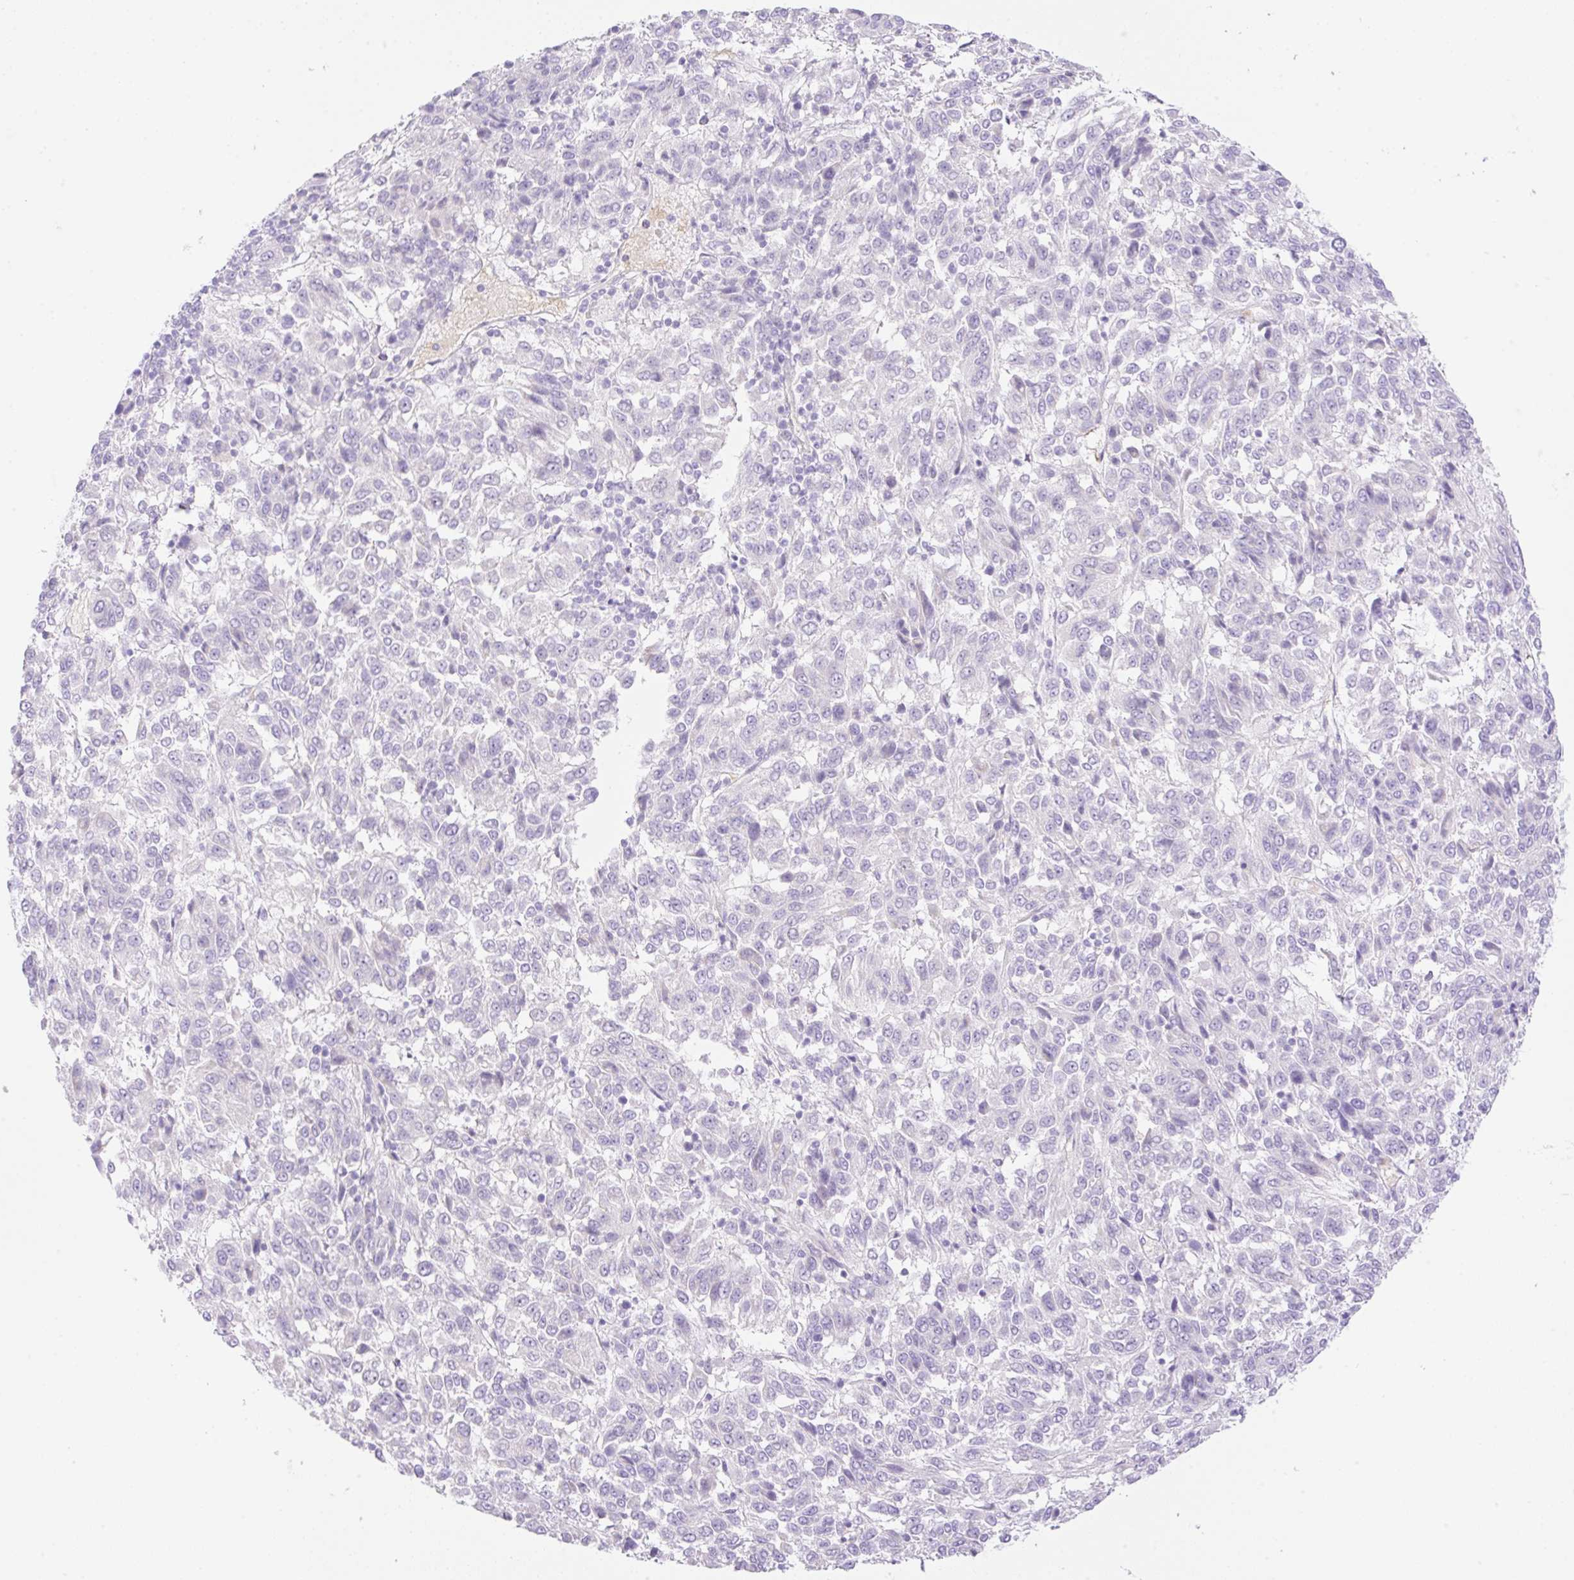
{"staining": {"intensity": "negative", "quantity": "none", "location": "none"}, "tissue": "melanoma", "cell_type": "Tumor cells", "image_type": "cancer", "snomed": [{"axis": "morphology", "description": "Malignant melanoma, Metastatic site"}, {"axis": "topography", "description": "Lung"}], "caption": "Immunohistochemistry photomicrograph of human malignant melanoma (metastatic site) stained for a protein (brown), which exhibits no staining in tumor cells. (Immunohistochemistry (ihc), brightfield microscopy, high magnification).", "gene": "CDX1", "patient": {"sex": "male", "age": 64}}